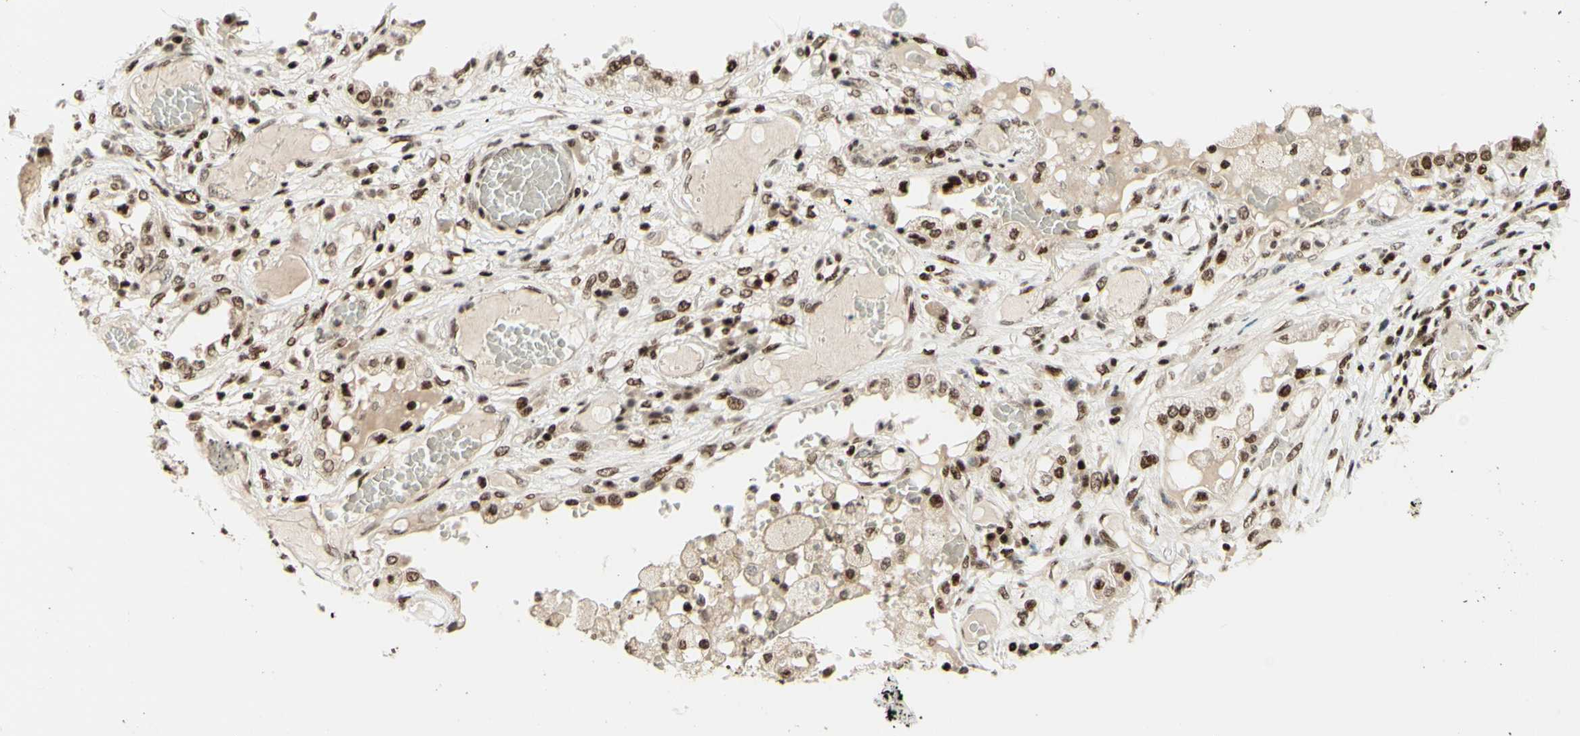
{"staining": {"intensity": "moderate", "quantity": ">75%", "location": "cytoplasmic/membranous,nuclear"}, "tissue": "lung cancer", "cell_type": "Tumor cells", "image_type": "cancer", "snomed": [{"axis": "morphology", "description": "Squamous cell carcinoma, NOS"}, {"axis": "topography", "description": "Lung"}], "caption": "Squamous cell carcinoma (lung) stained with a protein marker reveals moderate staining in tumor cells.", "gene": "CDKL5", "patient": {"sex": "male", "age": 71}}